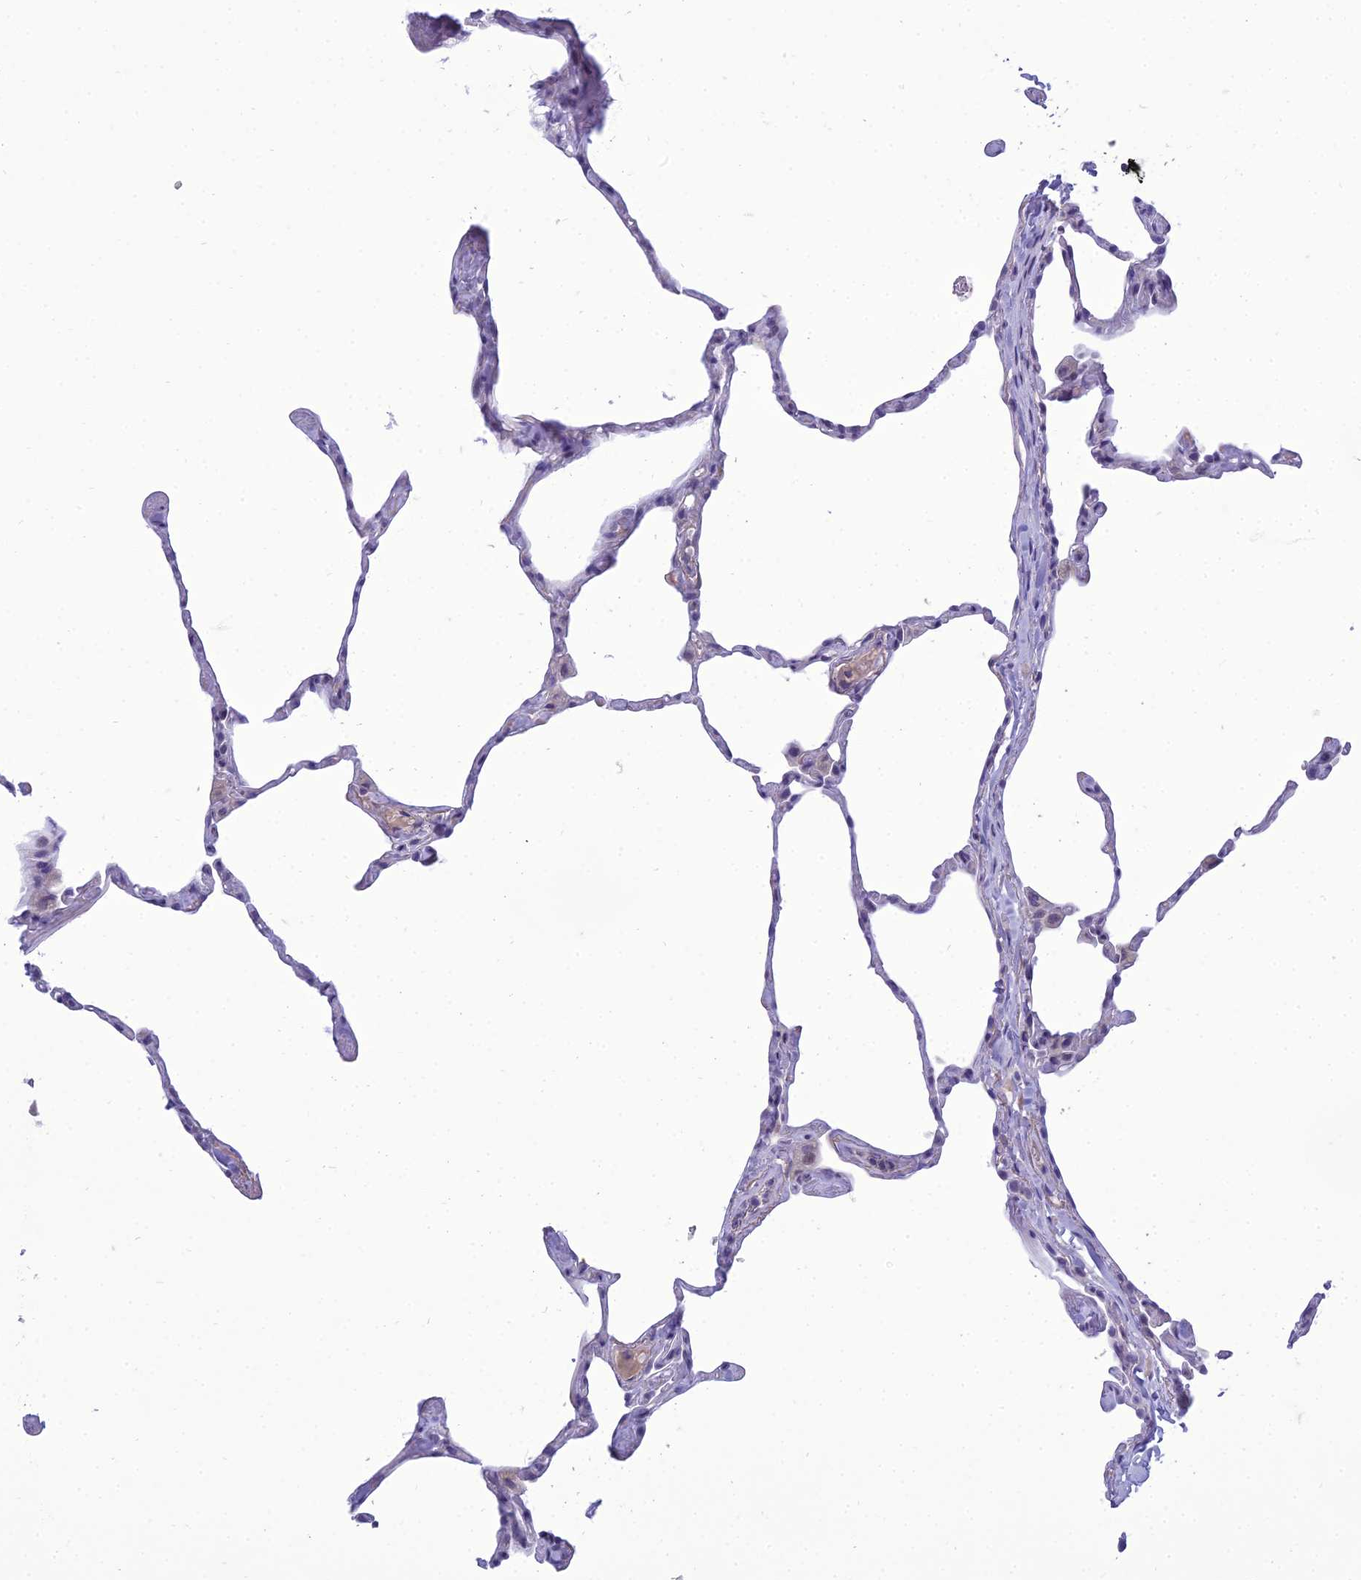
{"staining": {"intensity": "negative", "quantity": "none", "location": "none"}, "tissue": "lung", "cell_type": "Alveolar cells", "image_type": "normal", "snomed": [{"axis": "morphology", "description": "Normal tissue, NOS"}, {"axis": "topography", "description": "Lung"}], "caption": "Alveolar cells are negative for protein expression in unremarkable human lung. The staining was performed using DAB (3,3'-diaminobenzidine) to visualize the protein expression in brown, while the nuclei were stained in blue with hematoxylin (Magnification: 20x).", "gene": "ANKS4B", "patient": {"sex": "male", "age": 65}}